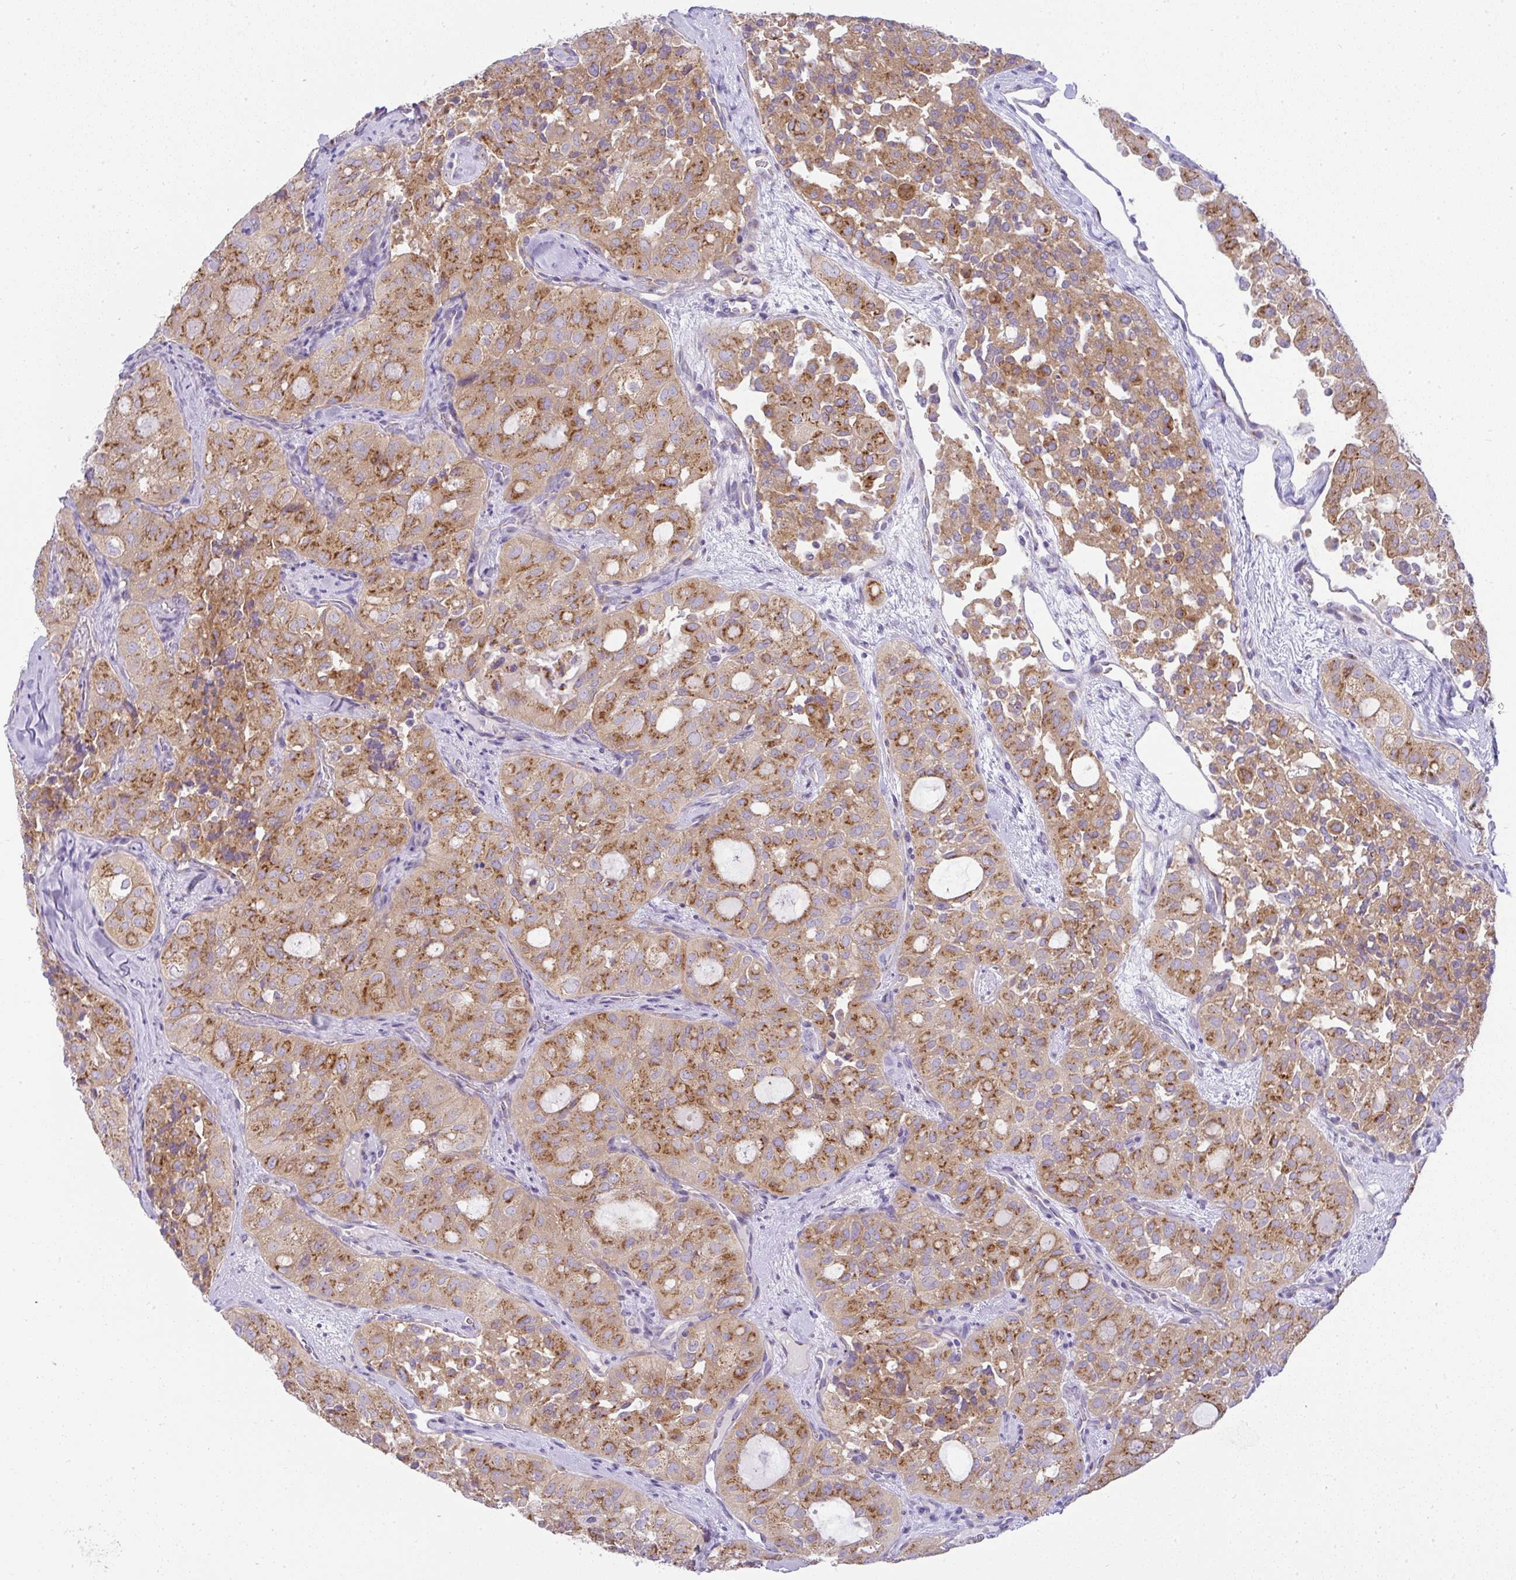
{"staining": {"intensity": "moderate", "quantity": ">75%", "location": "cytoplasmic/membranous"}, "tissue": "thyroid cancer", "cell_type": "Tumor cells", "image_type": "cancer", "snomed": [{"axis": "morphology", "description": "Follicular adenoma carcinoma, NOS"}, {"axis": "topography", "description": "Thyroid gland"}], "caption": "The micrograph reveals a brown stain indicating the presence of a protein in the cytoplasmic/membranous of tumor cells in follicular adenoma carcinoma (thyroid).", "gene": "FAM177A1", "patient": {"sex": "male", "age": 75}}